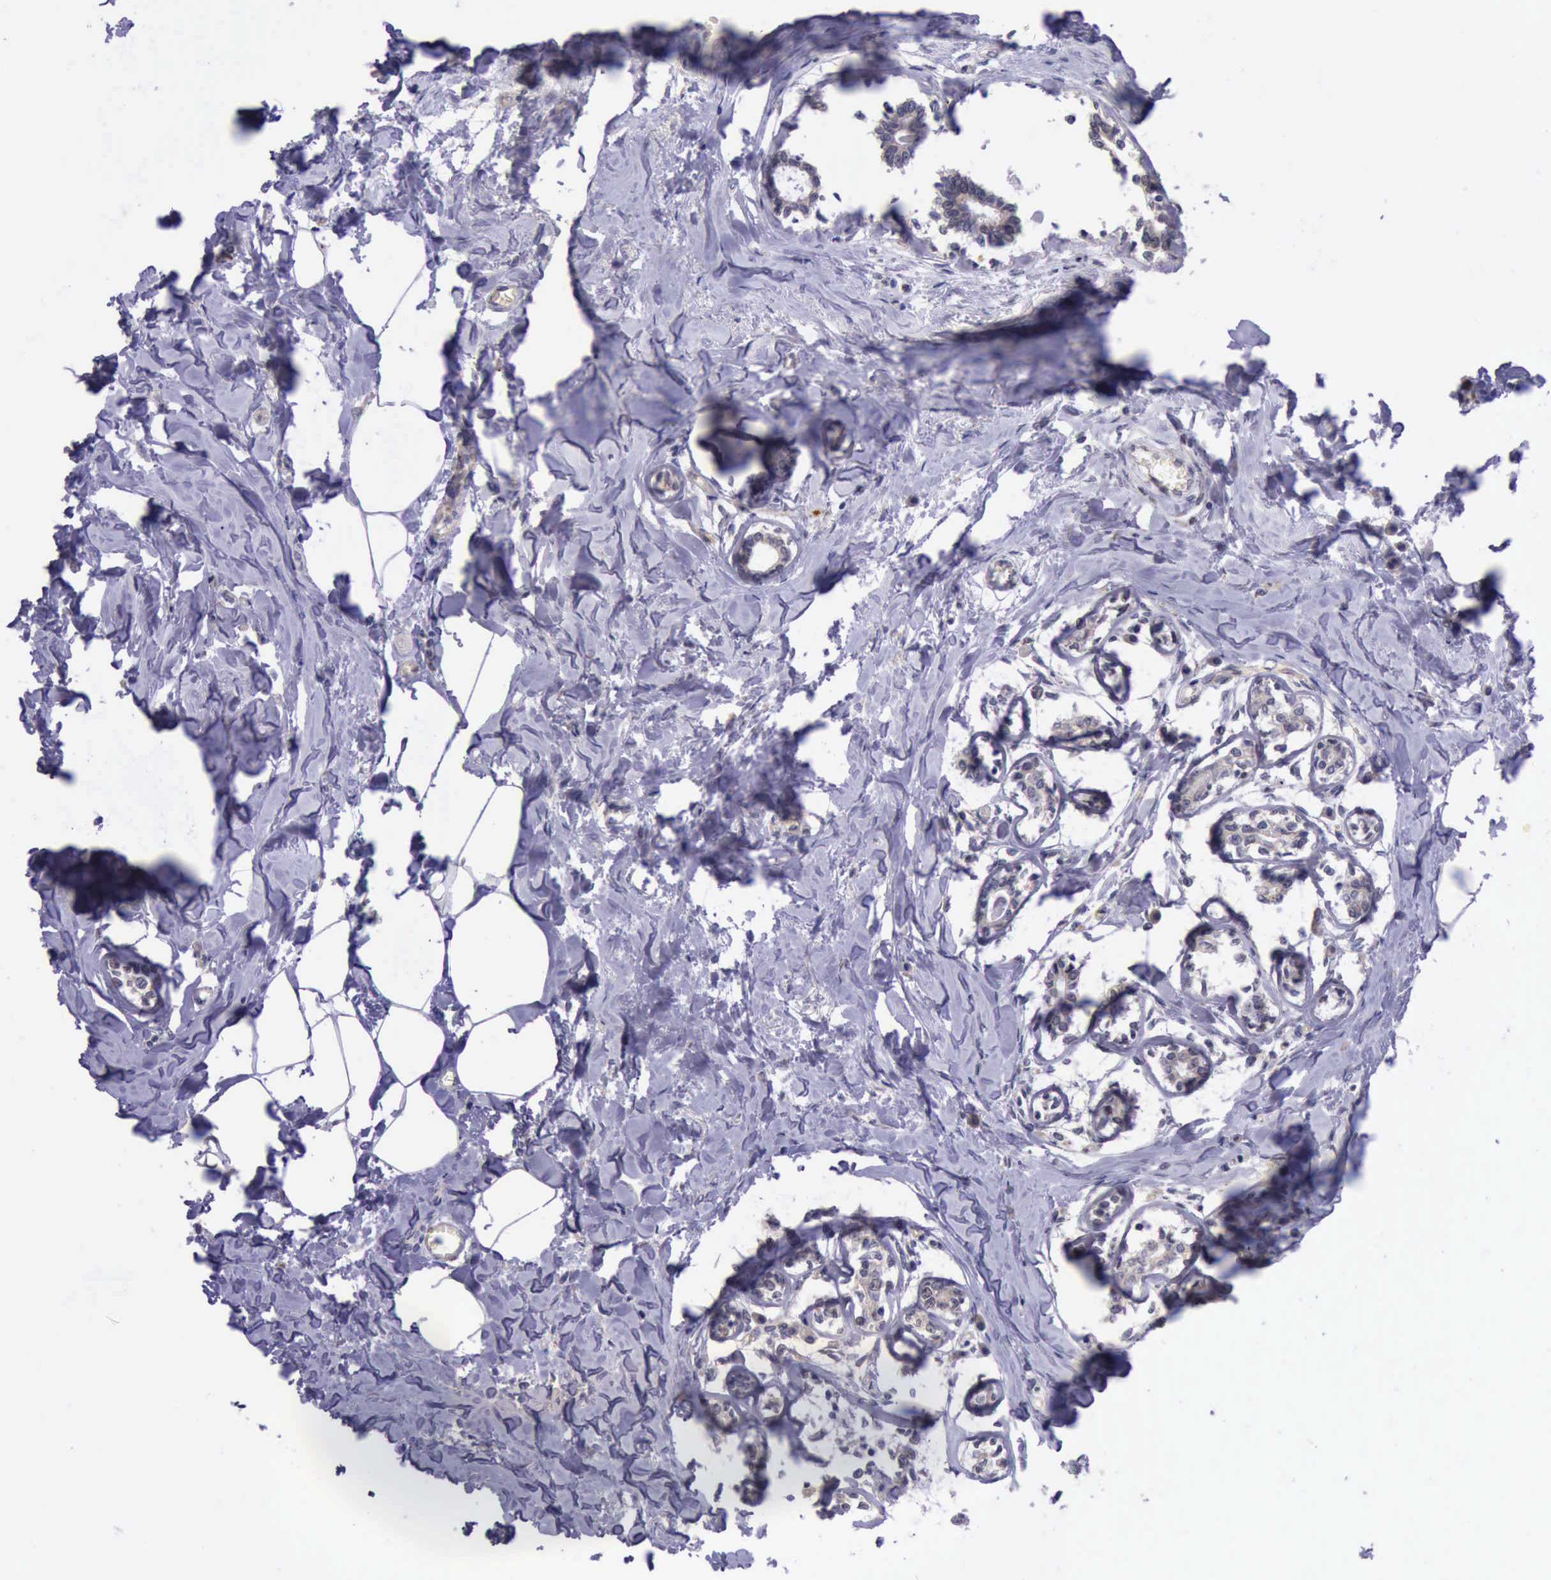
{"staining": {"intensity": "weak", "quantity": ">75%", "location": "cytoplasmic/membranous"}, "tissue": "breast cancer", "cell_type": "Tumor cells", "image_type": "cancer", "snomed": [{"axis": "morphology", "description": "Lobular carcinoma"}, {"axis": "topography", "description": "Breast"}], "caption": "Immunohistochemistry of human breast cancer shows low levels of weak cytoplasmic/membranous expression in about >75% of tumor cells.", "gene": "PLEK2", "patient": {"sex": "female", "age": 51}}